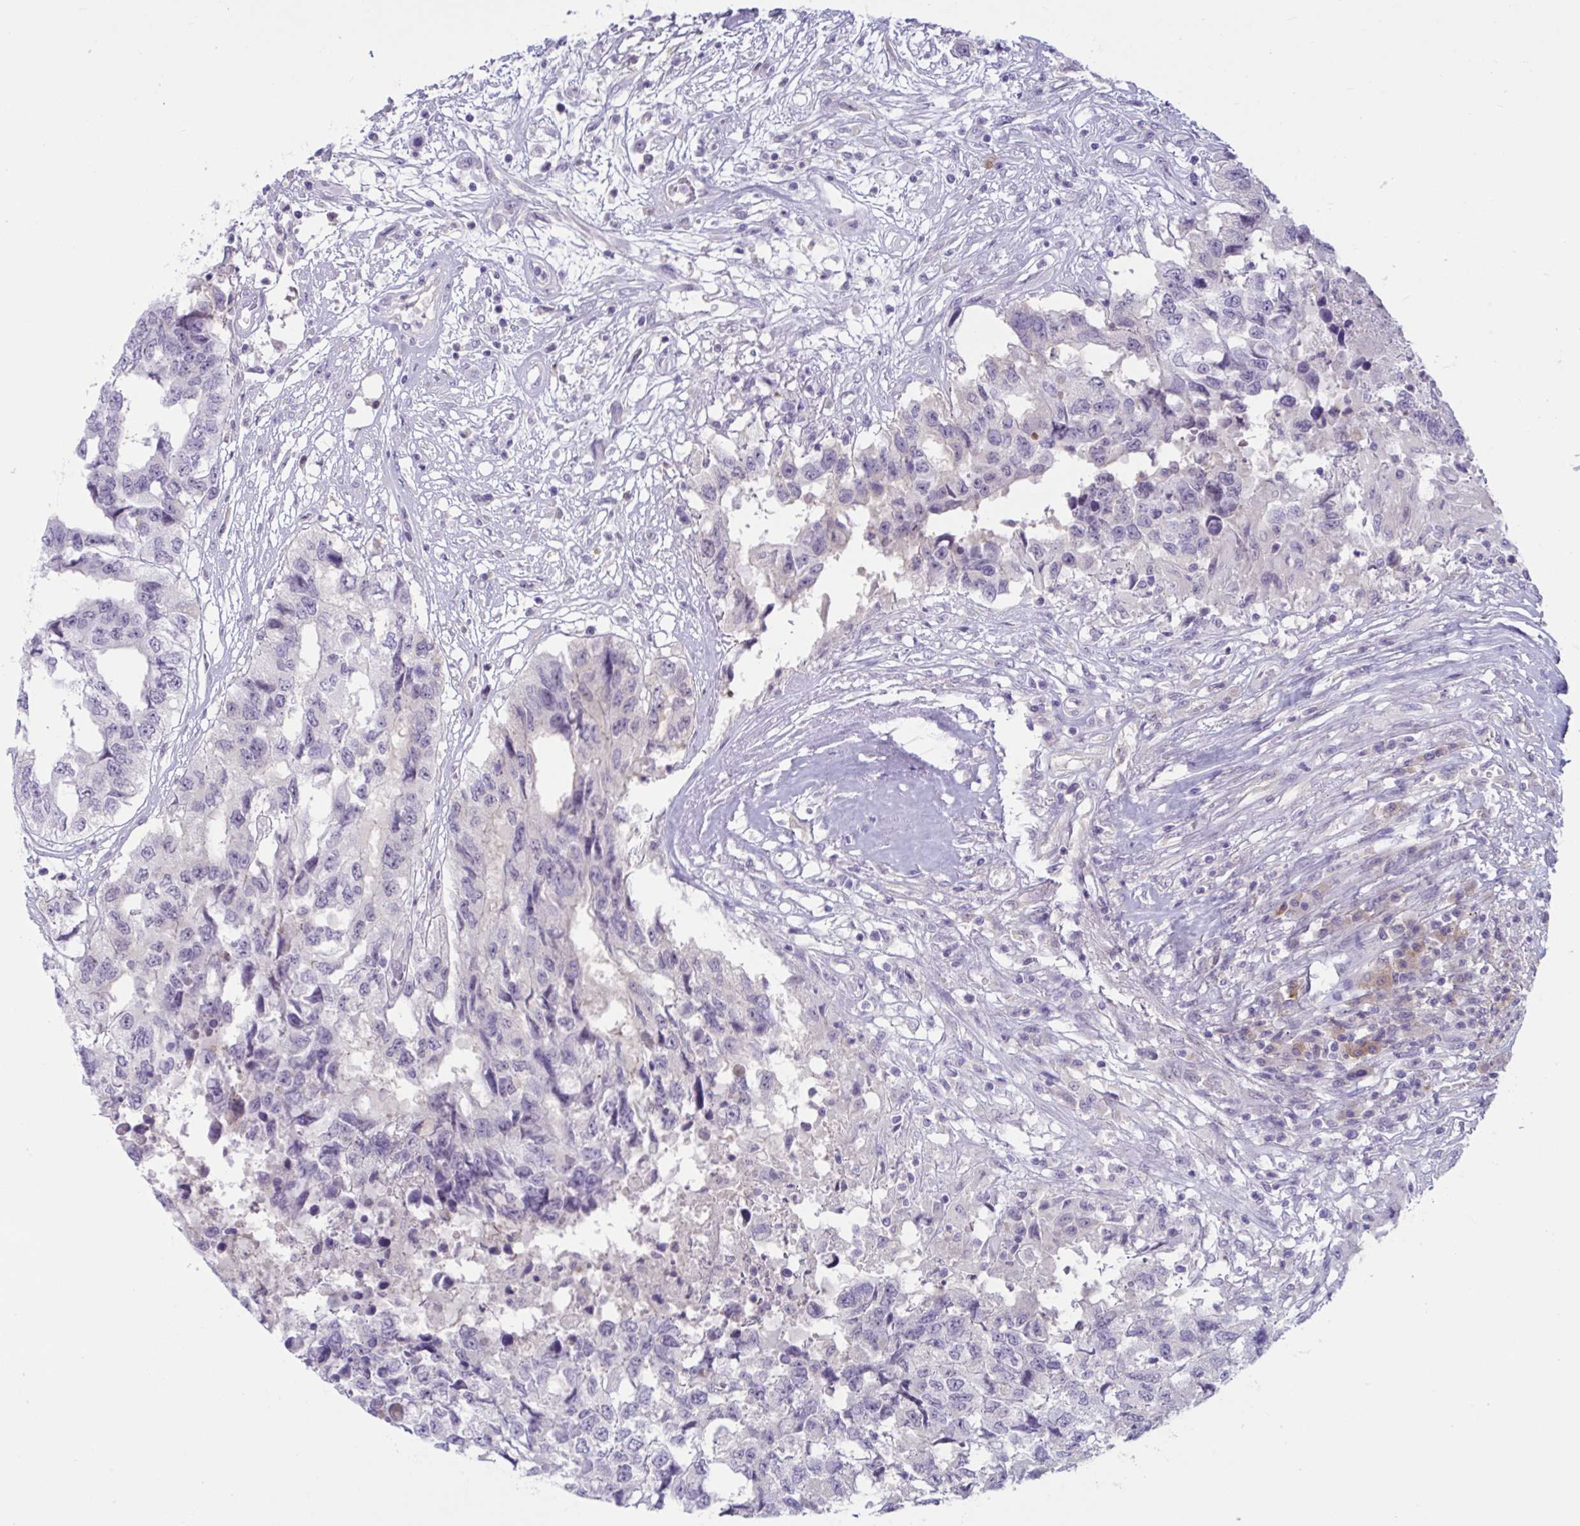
{"staining": {"intensity": "negative", "quantity": "none", "location": "none"}, "tissue": "testis cancer", "cell_type": "Tumor cells", "image_type": "cancer", "snomed": [{"axis": "morphology", "description": "Carcinoma, Embryonal, NOS"}, {"axis": "topography", "description": "Testis"}], "caption": "Testis cancer stained for a protein using immunohistochemistry demonstrates no staining tumor cells.", "gene": "WNT9B", "patient": {"sex": "male", "age": 83}}